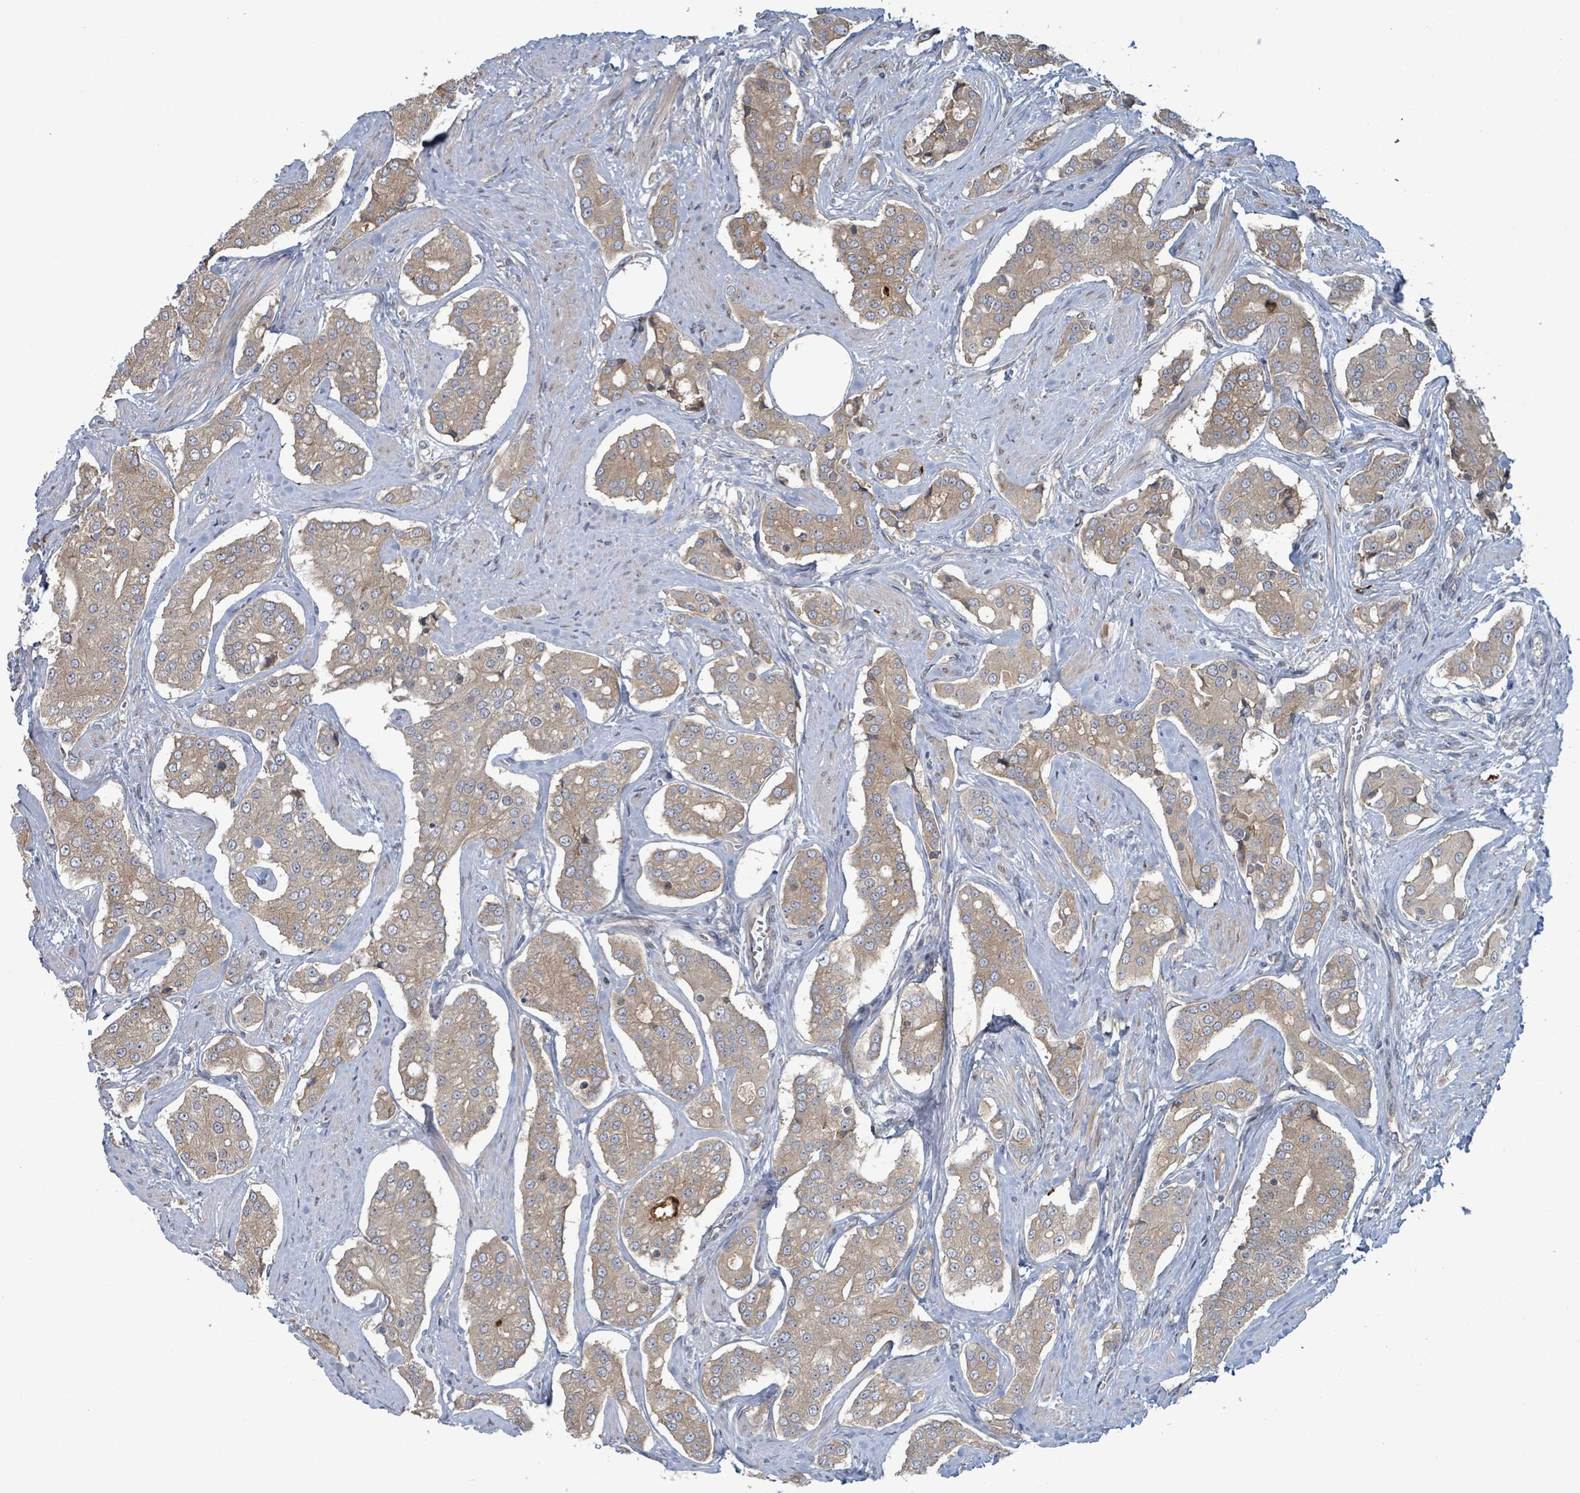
{"staining": {"intensity": "moderate", "quantity": ">75%", "location": "cytoplasmic/membranous"}, "tissue": "prostate cancer", "cell_type": "Tumor cells", "image_type": "cancer", "snomed": [{"axis": "morphology", "description": "Adenocarcinoma, High grade"}, {"axis": "topography", "description": "Prostate"}], "caption": "Immunohistochemical staining of human prostate cancer (adenocarcinoma (high-grade)) reveals medium levels of moderate cytoplasmic/membranous protein staining in approximately >75% of tumor cells.", "gene": "OR51E1", "patient": {"sex": "male", "age": 71}}